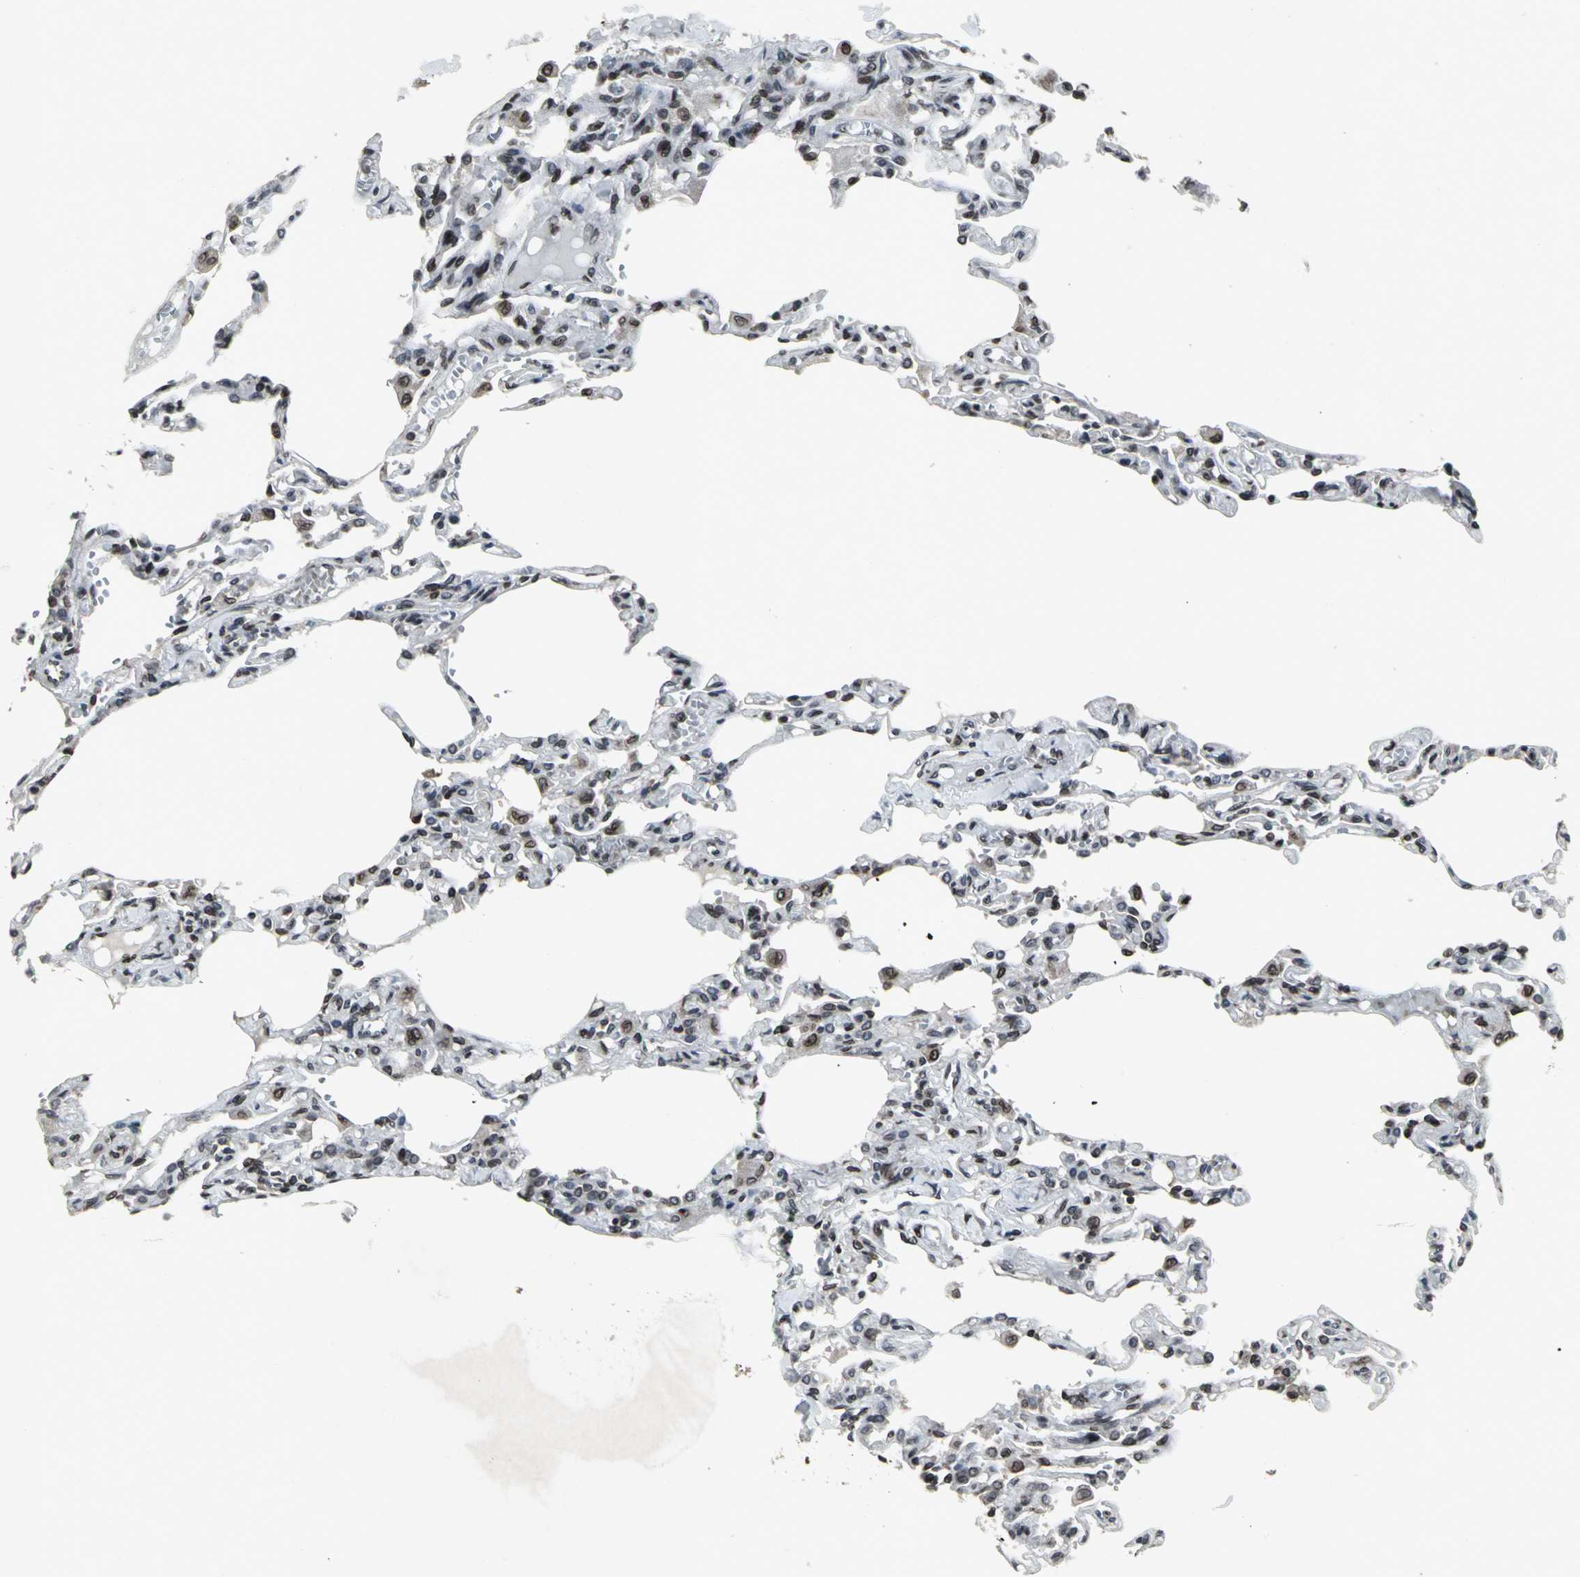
{"staining": {"intensity": "strong", "quantity": ">75%", "location": "nuclear"}, "tissue": "lung", "cell_type": "Alveolar cells", "image_type": "normal", "snomed": [{"axis": "morphology", "description": "Normal tissue, NOS"}, {"axis": "topography", "description": "Lung"}], "caption": "The image displays immunohistochemical staining of normal lung. There is strong nuclear staining is appreciated in approximately >75% of alveolar cells.", "gene": "SH2B3", "patient": {"sex": "male", "age": 21}}